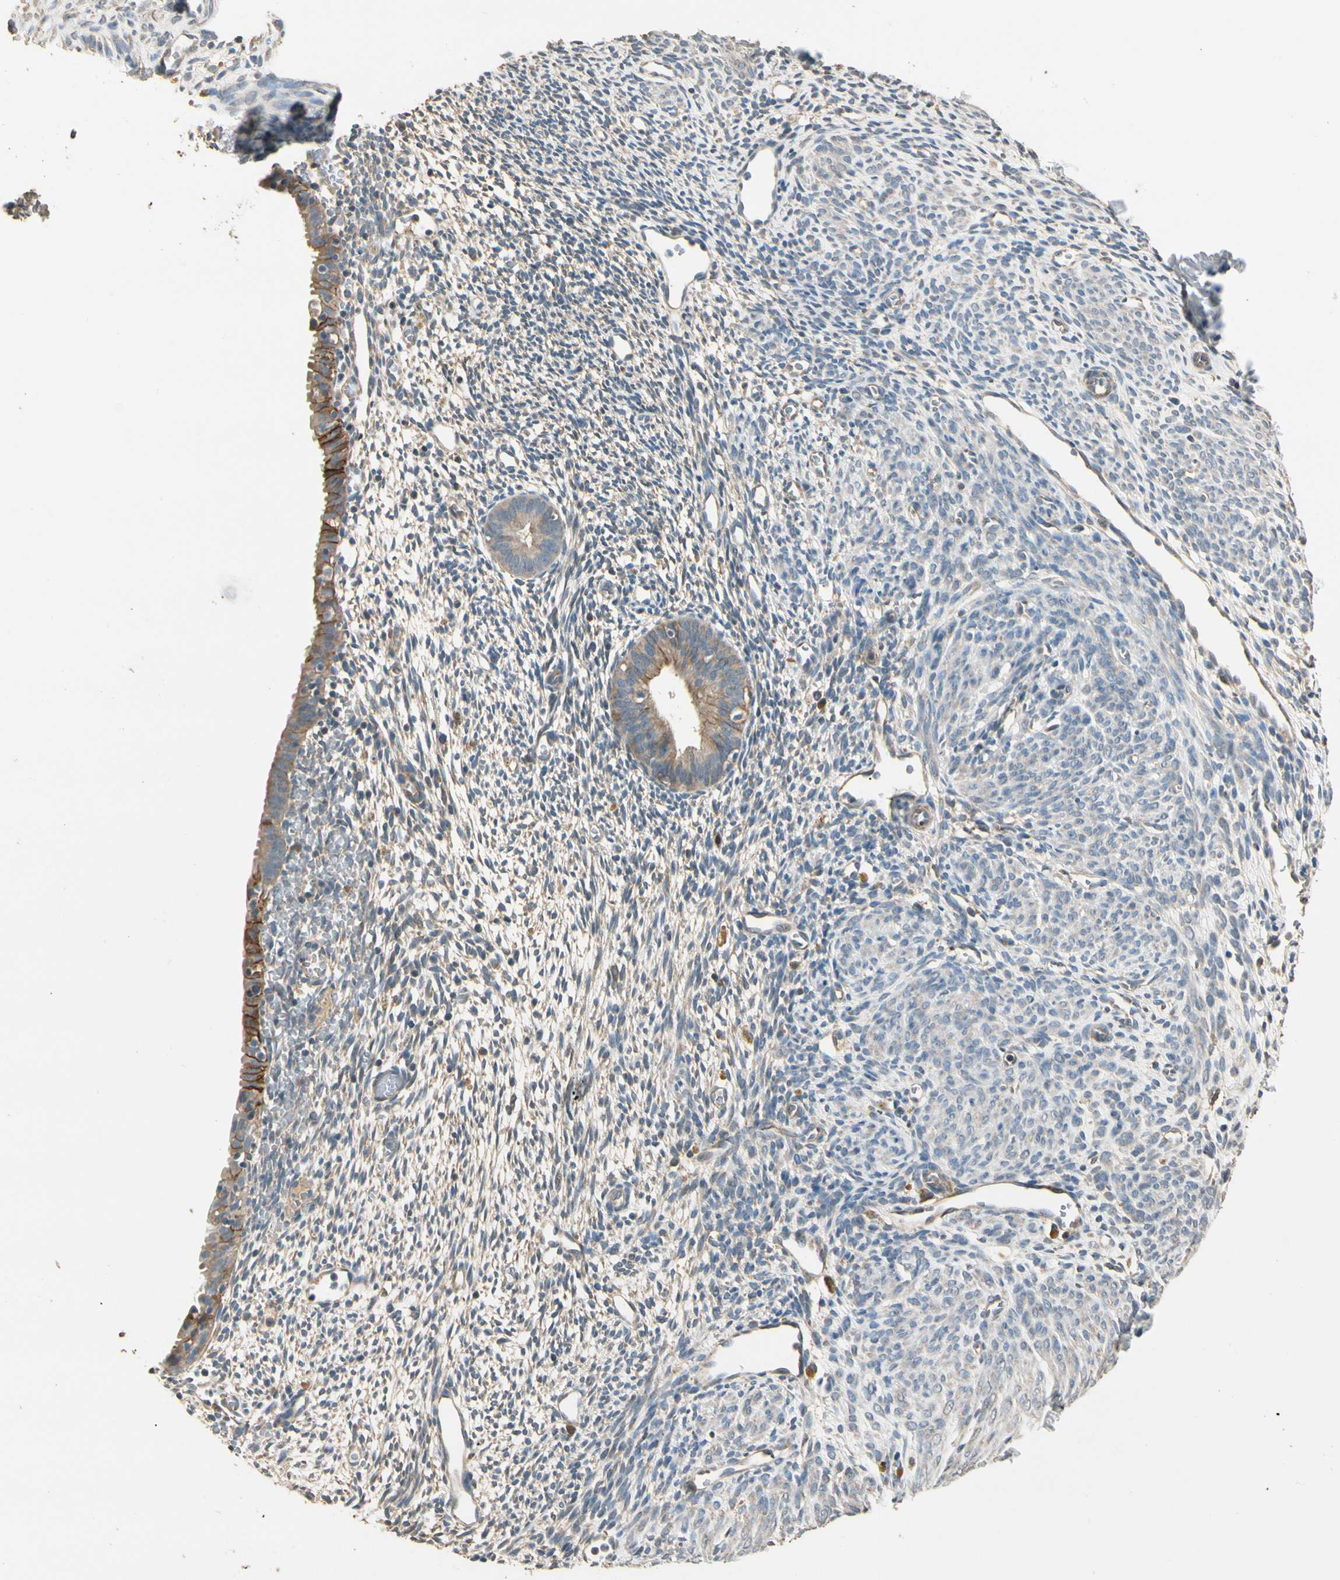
{"staining": {"intensity": "weak", "quantity": ">75%", "location": "cytoplasmic/membranous"}, "tissue": "endometrium", "cell_type": "Cells in endometrial stroma", "image_type": "normal", "snomed": [{"axis": "morphology", "description": "Normal tissue, NOS"}, {"axis": "morphology", "description": "Atrophy, NOS"}, {"axis": "topography", "description": "Uterus"}, {"axis": "topography", "description": "Endometrium"}], "caption": "High-power microscopy captured an immunohistochemistry photomicrograph of unremarkable endometrium, revealing weak cytoplasmic/membranous staining in approximately >75% of cells in endometrial stroma.", "gene": "CDH6", "patient": {"sex": "female", "age": 68}}